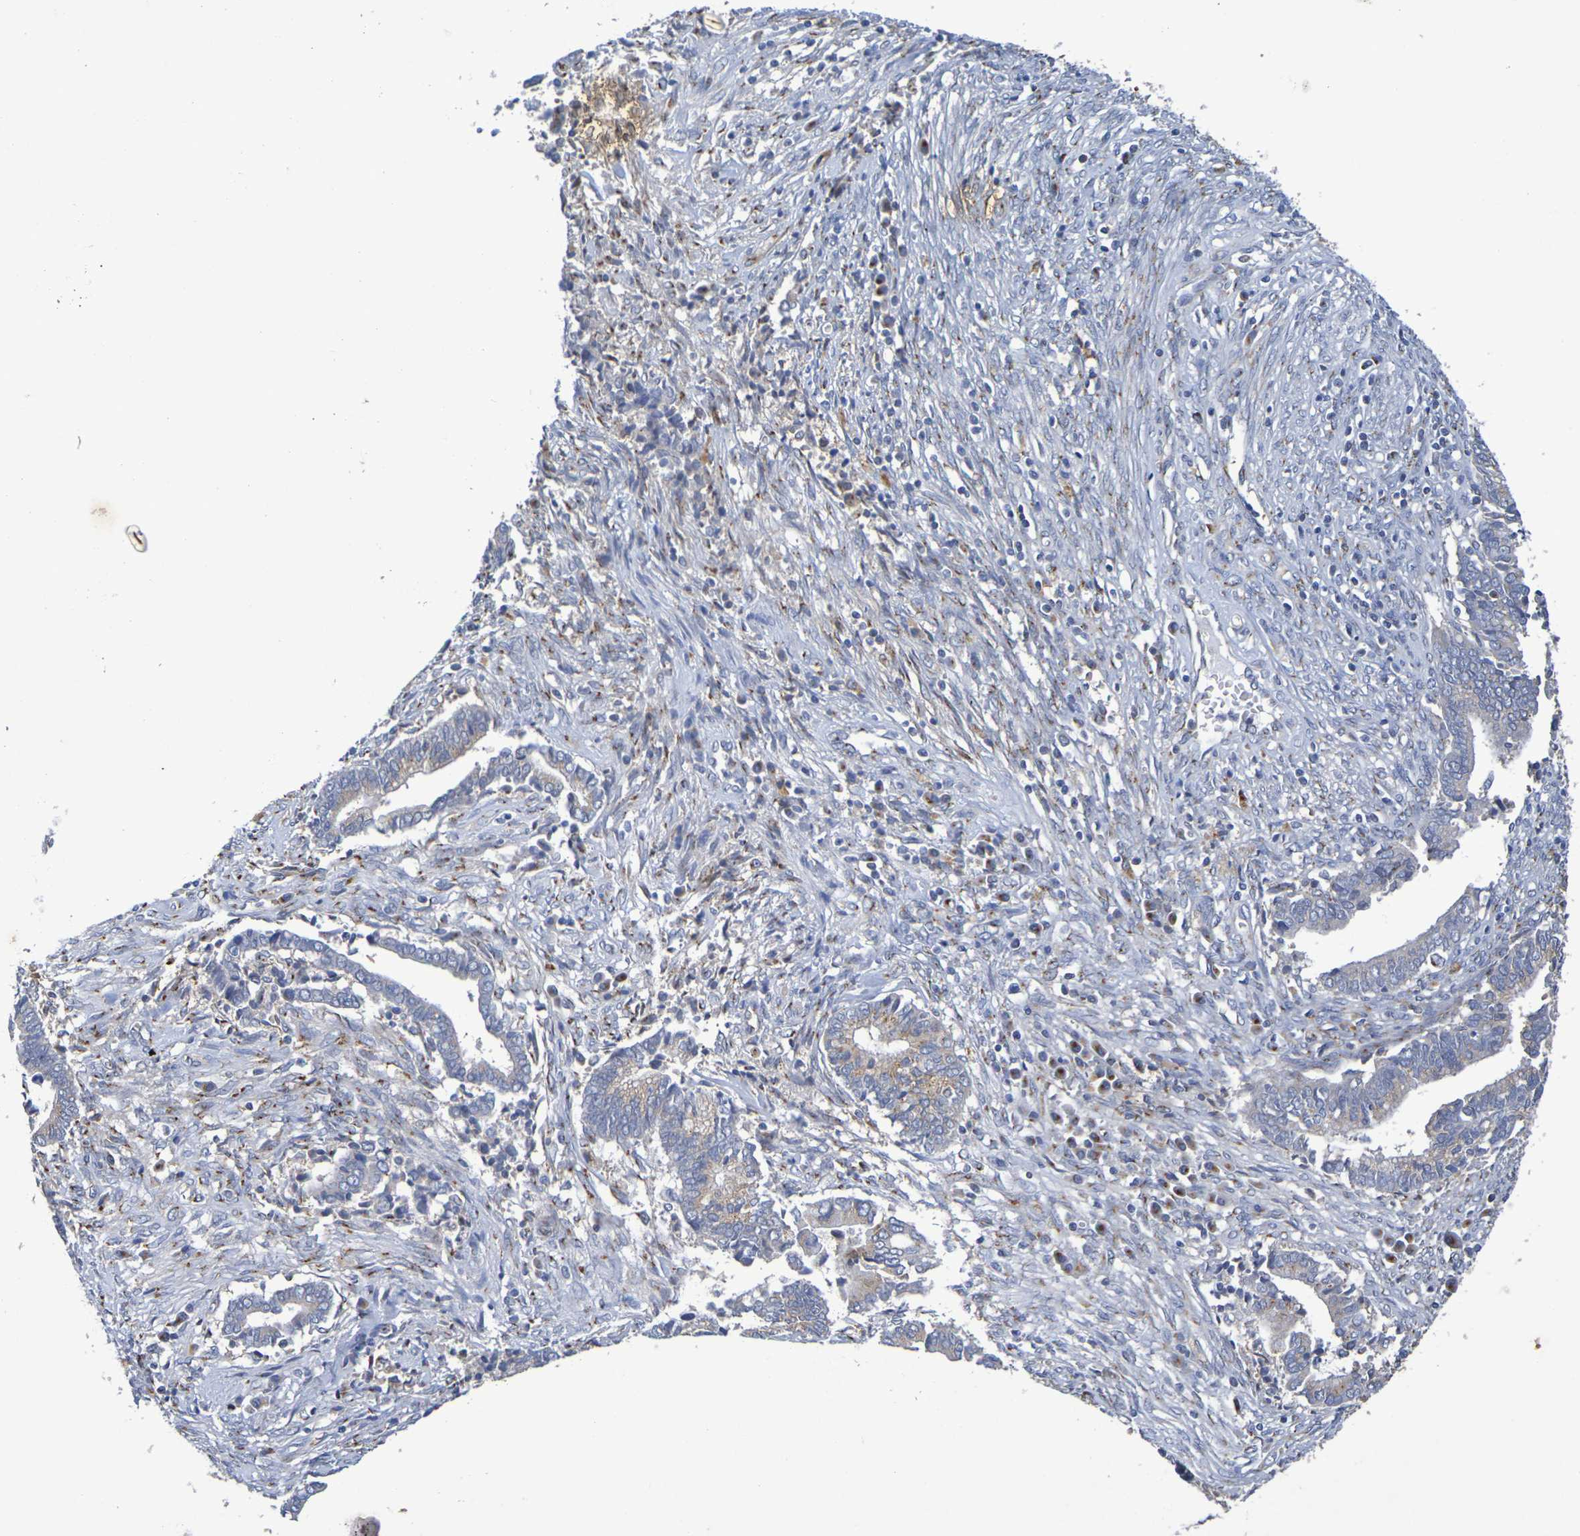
{"staining": {"intensity": "weak", "quantity": "25%-75%", "location": "cytoplasmic/membranous"}, "tissue": "cervical cancer", "cell_type": "Tumor cells", "image_type": "cancer", "snomed": [{"axis": "morphology", "description": "Adenocarcinoma, NOS"}, {"axis": "topography", "description": "Cervix"}], "caption": "This micrograph displays immunohistochemistry (IHC) staining of human cervical cancer, with low weak cytoplasmic/membranous expression in approximately 25%-75% of tumor cells.", "gene": "DCP2", "patient": {"sex": "female", "age": 44}}